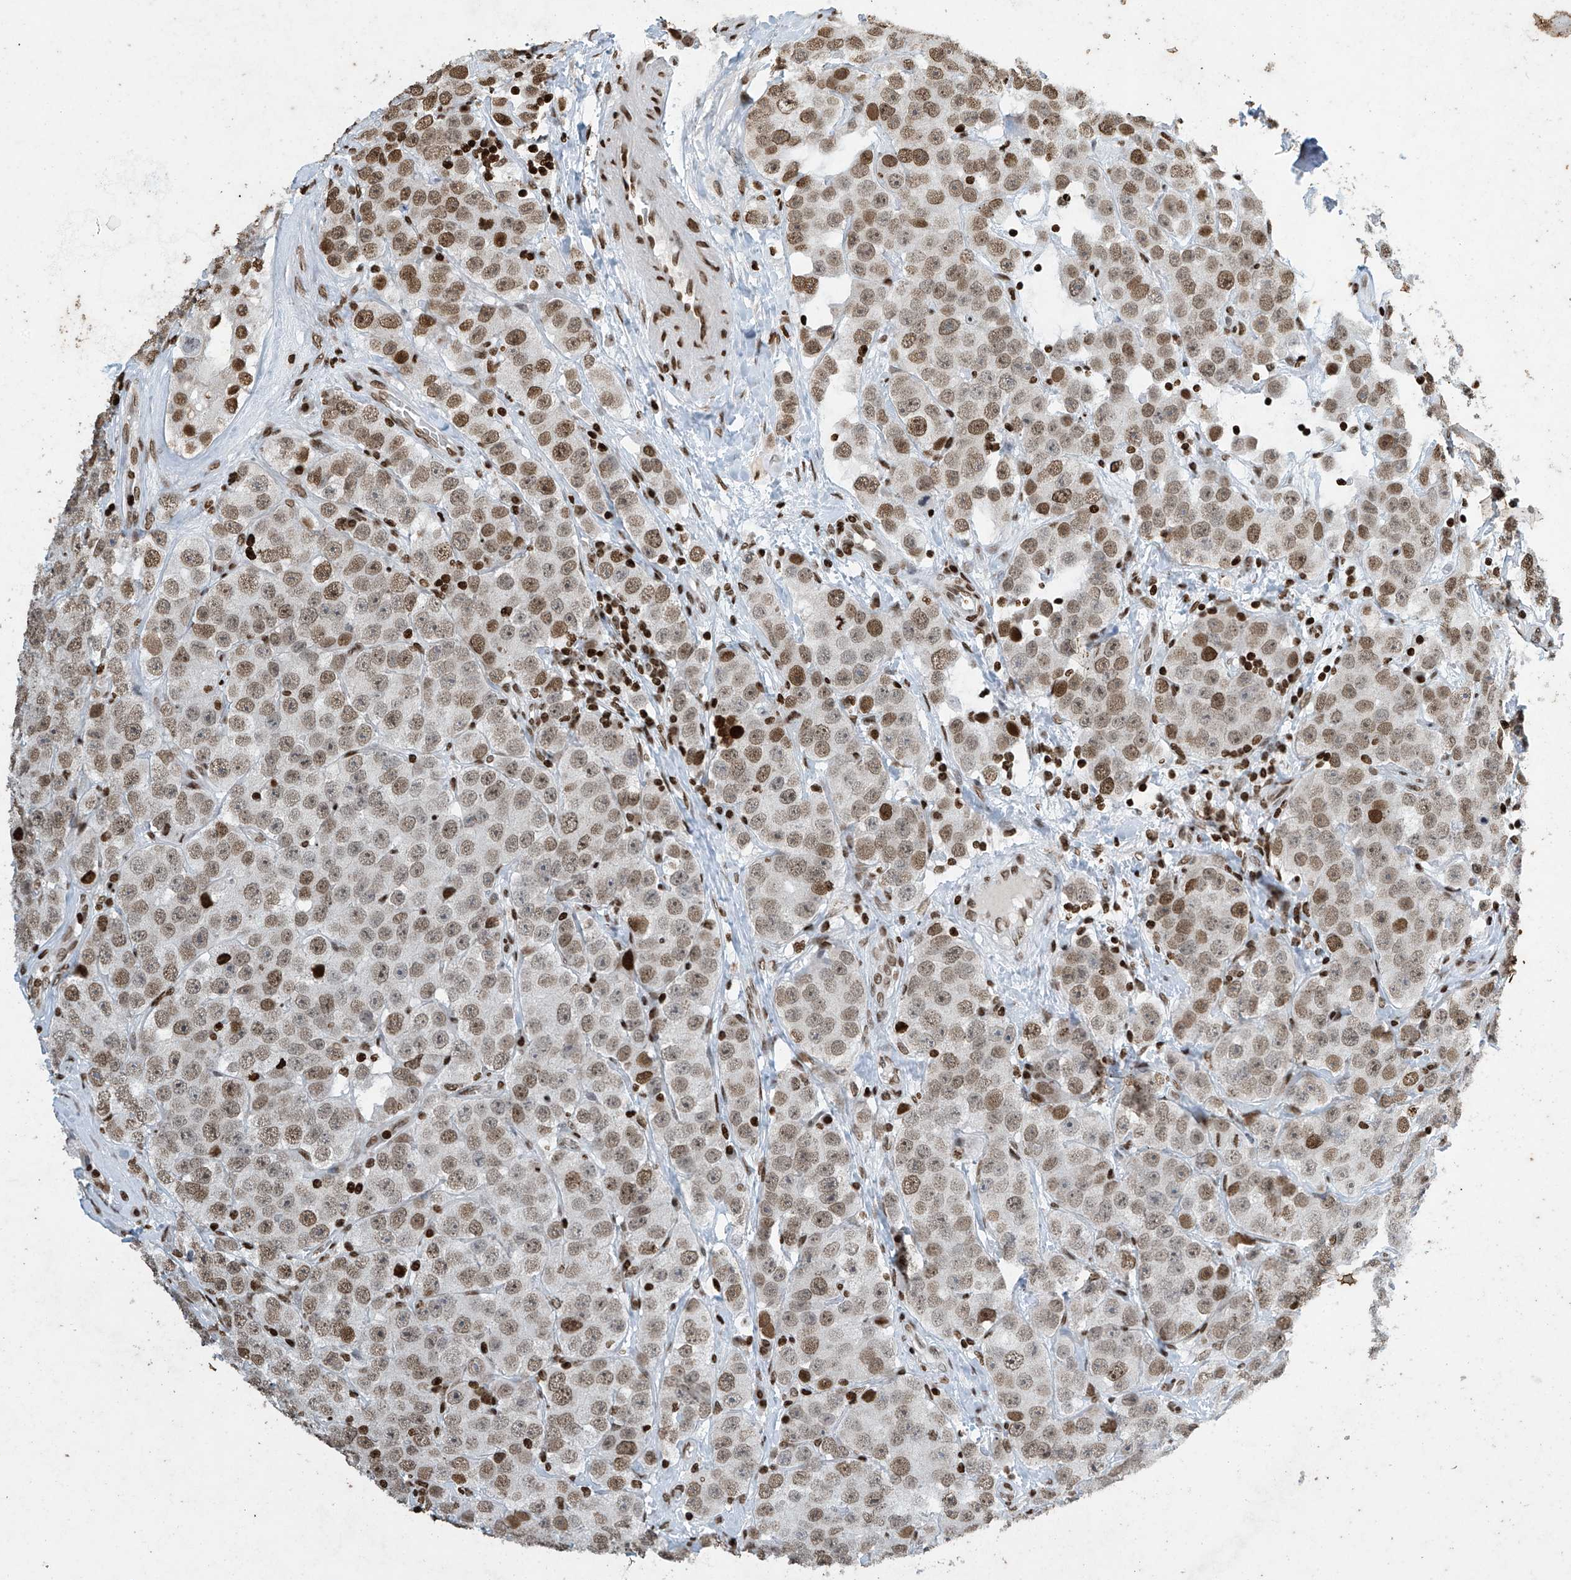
{"staining": {"intensity": "moderate", "quantity": ">75%", "location": "nuclear"}, "tissue": "testis cancer", "cell_type": "Tumor cells", "image_type": "cancer", "snomed": [{"axis": "morphology", "description": "Seminoma, NOS"}, {"axis": "topography", "description": "Testis"}], "caption": "Immunohistochemical staining of human testis cancer exhibits medium levels of moderate nuclear protein staining in approximately >75% of tumor cells.", "gene": "H4C16", "patient": {"sex": "male", "age": 28}}